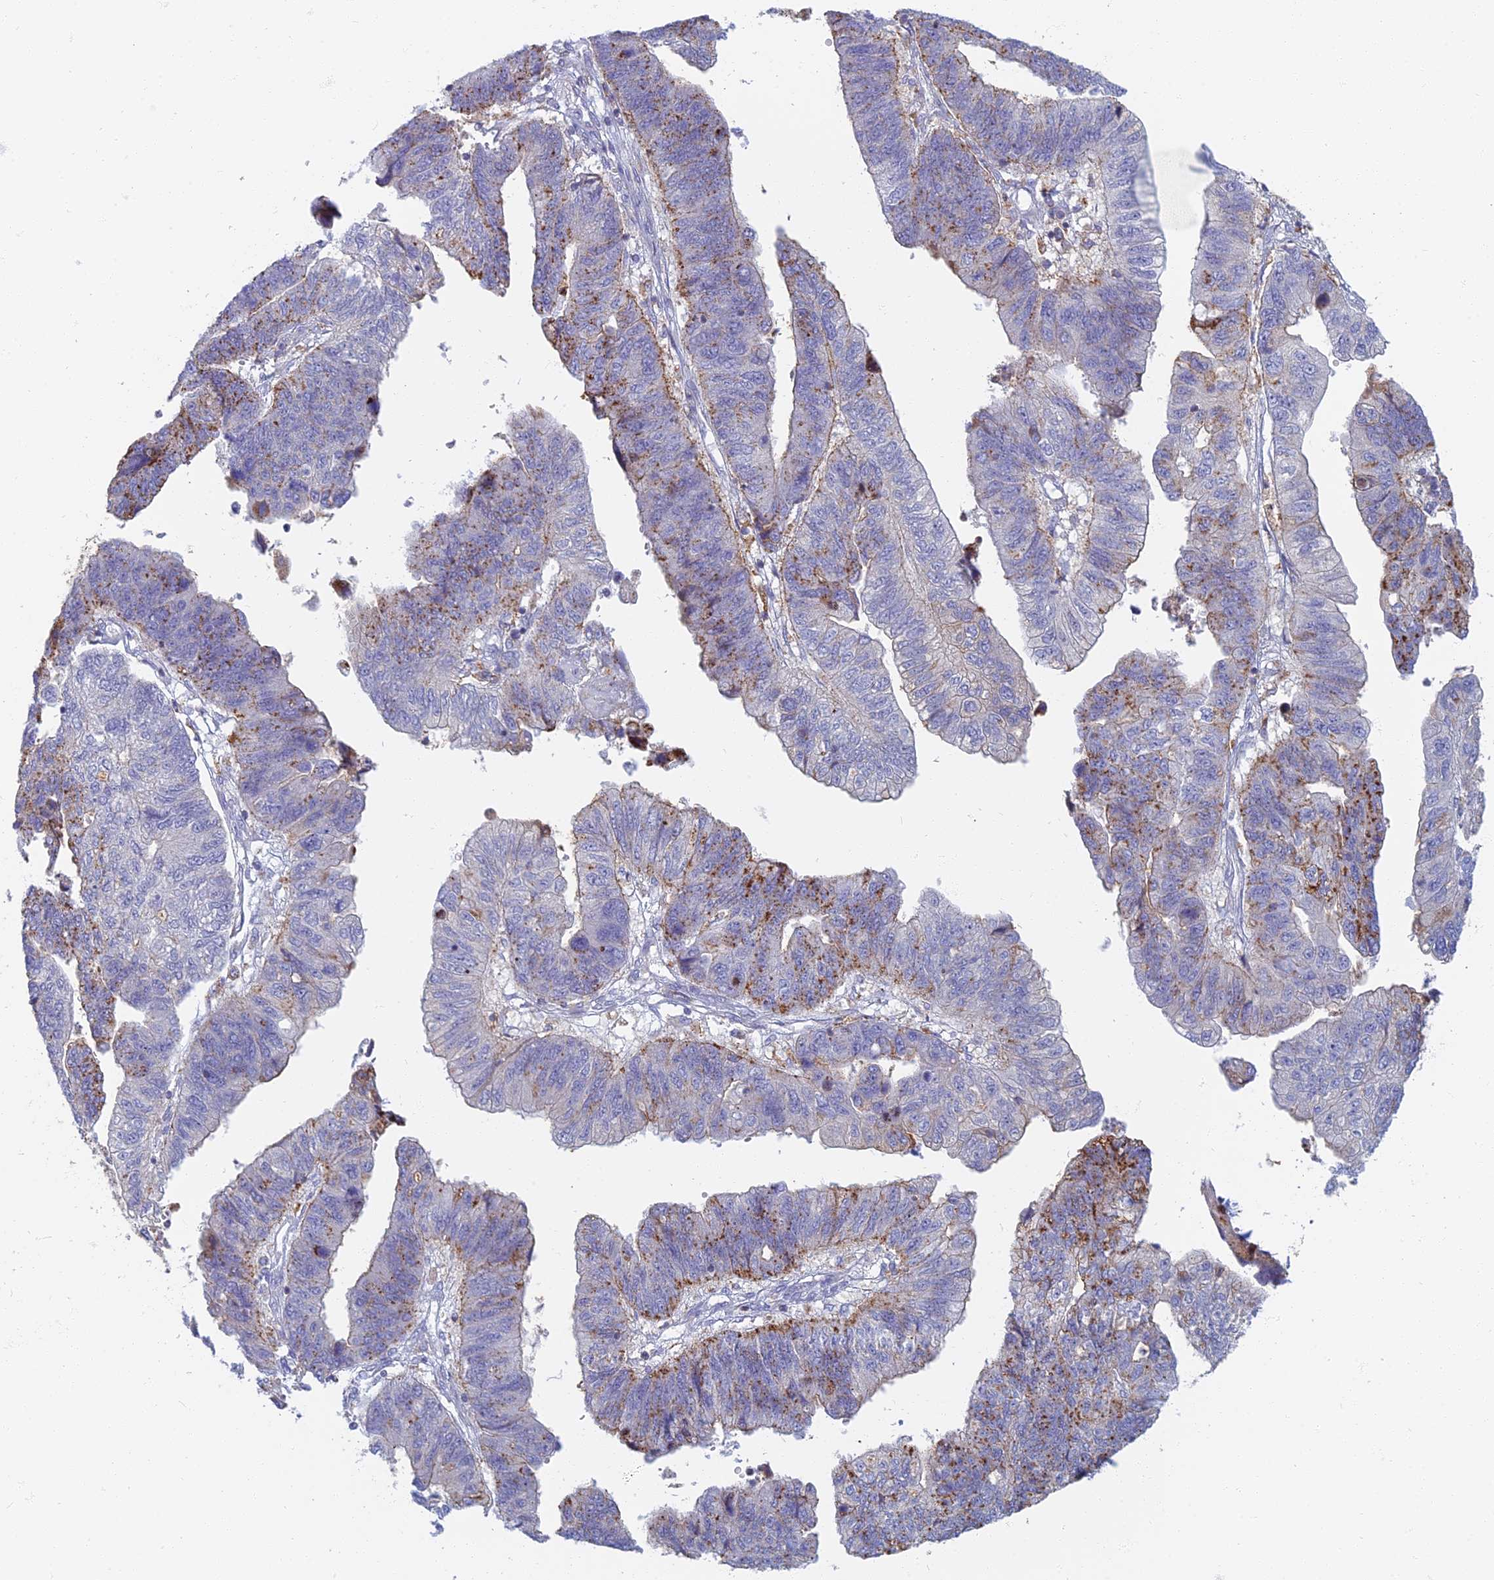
{"staining": {"intensity": "moderate", "quantity": "25%-75%", "location": "cytoplasmic/membranous"}, "tissue": "stomach cancer", "cell_type": "Tumor cells", "image_type": "cancer", "snomed": [{"axis": "morphology", "description": "Adenocarcinoma, NOS"}, {"axis": "topography", "description": "Stomach"}], "caption": "Adenocarcinoma (stomach) stained with a brown dye displays moderate cytoplasmic/membranous positive positivity in approximately 25%-75% of tumor cells.", "gene": "CHMP4B", "patient": {"sex": "male", "age": 59}}